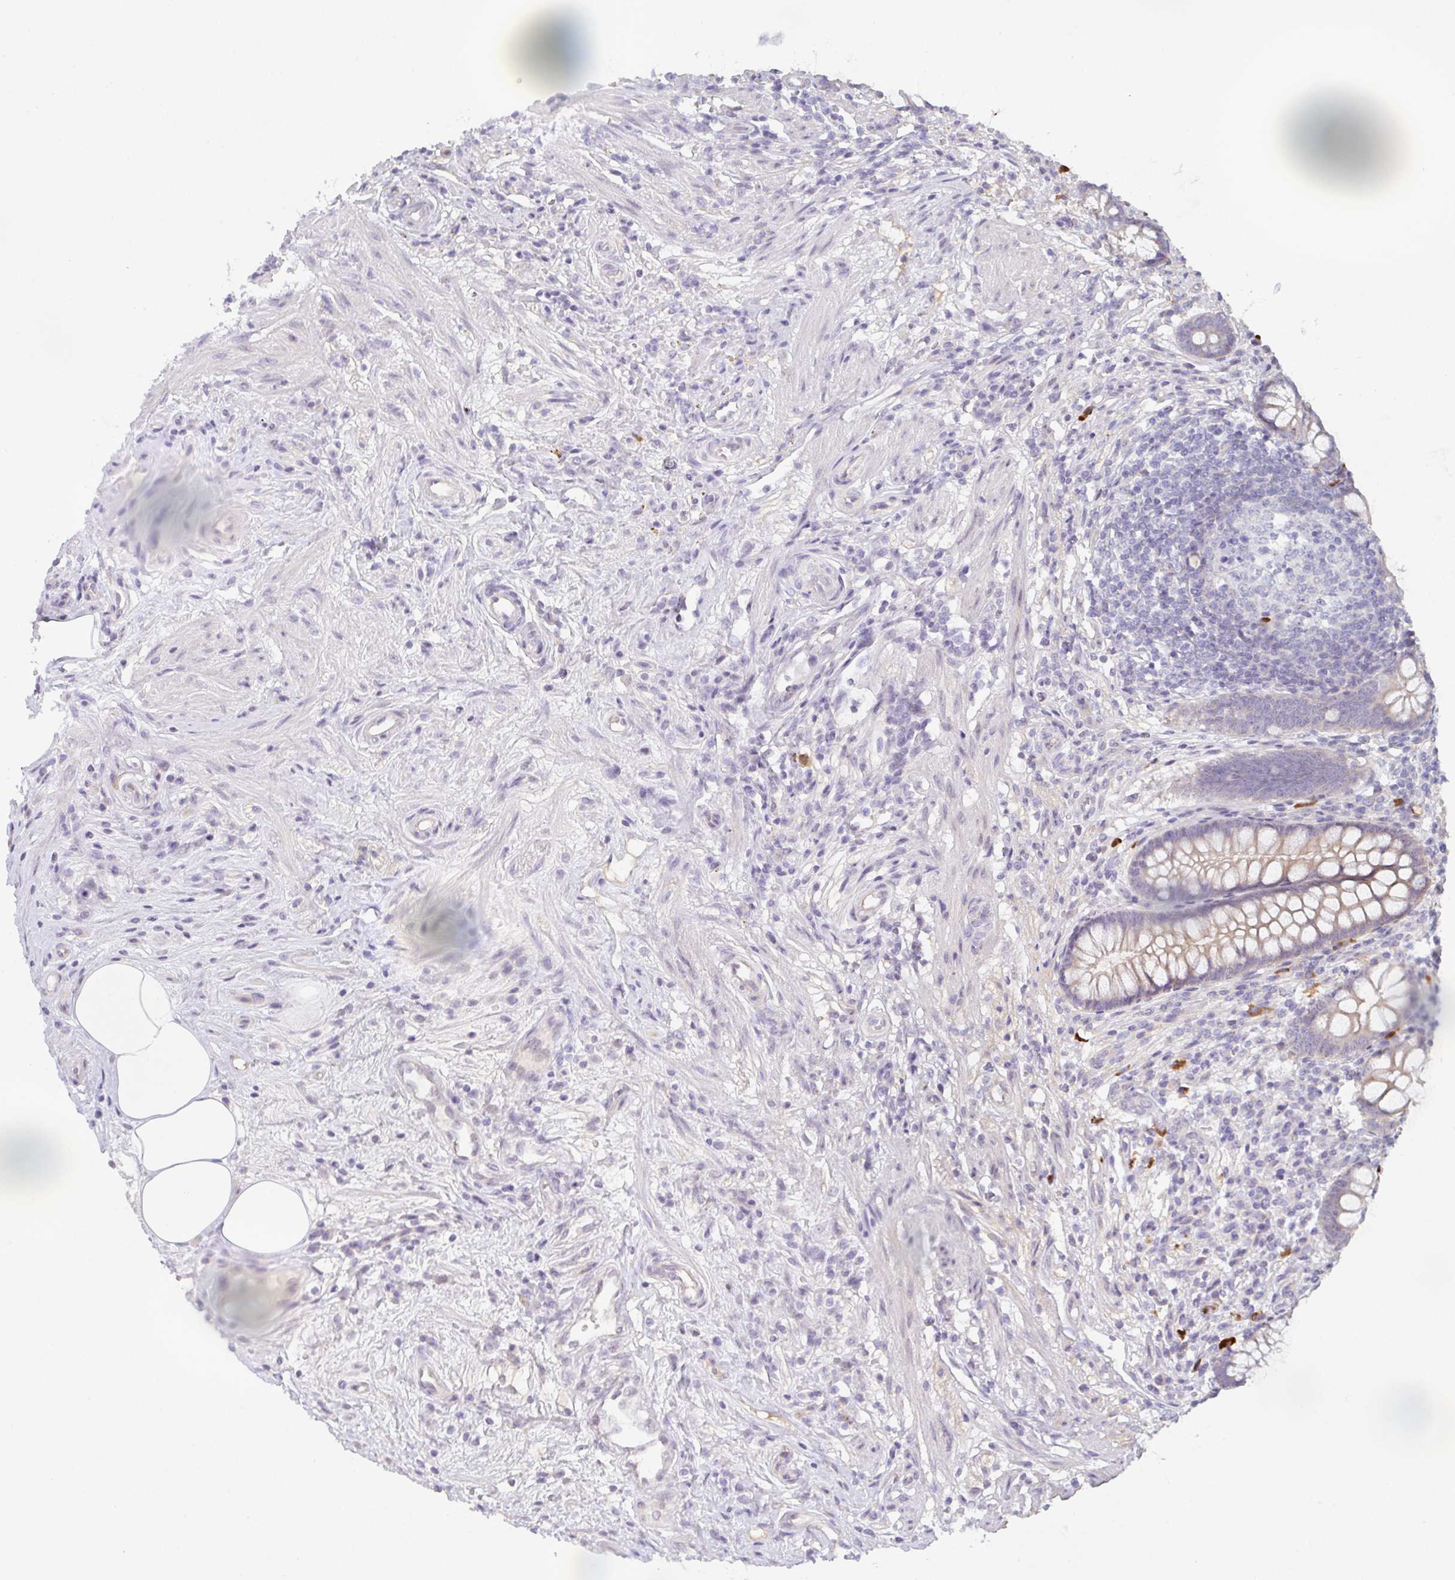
{"staining": {"intensity": "moderate", "quantity": ">75%", "location": "cytoplasmic/membranous"}, "tissue": "appendix", "cell_type": "Glandular cells", "image_type": "normal", "snomed": [{"axis": "morphology", "description": "Normal tissue, NOS"}, {"axis": "topography", "description": "Appendix"}], "caption": "Immunohistochemistry image of benign appendix: appendix stained using IHC exhibits medium levels of moderate protein expression localized specifically in the cytoplasmic/membranous of glandular cells, appearing as a cytoplasmic/membranous brown color.", "gene": "TNFRSF10A", "patient": {"sex": "female", "age": 56}}